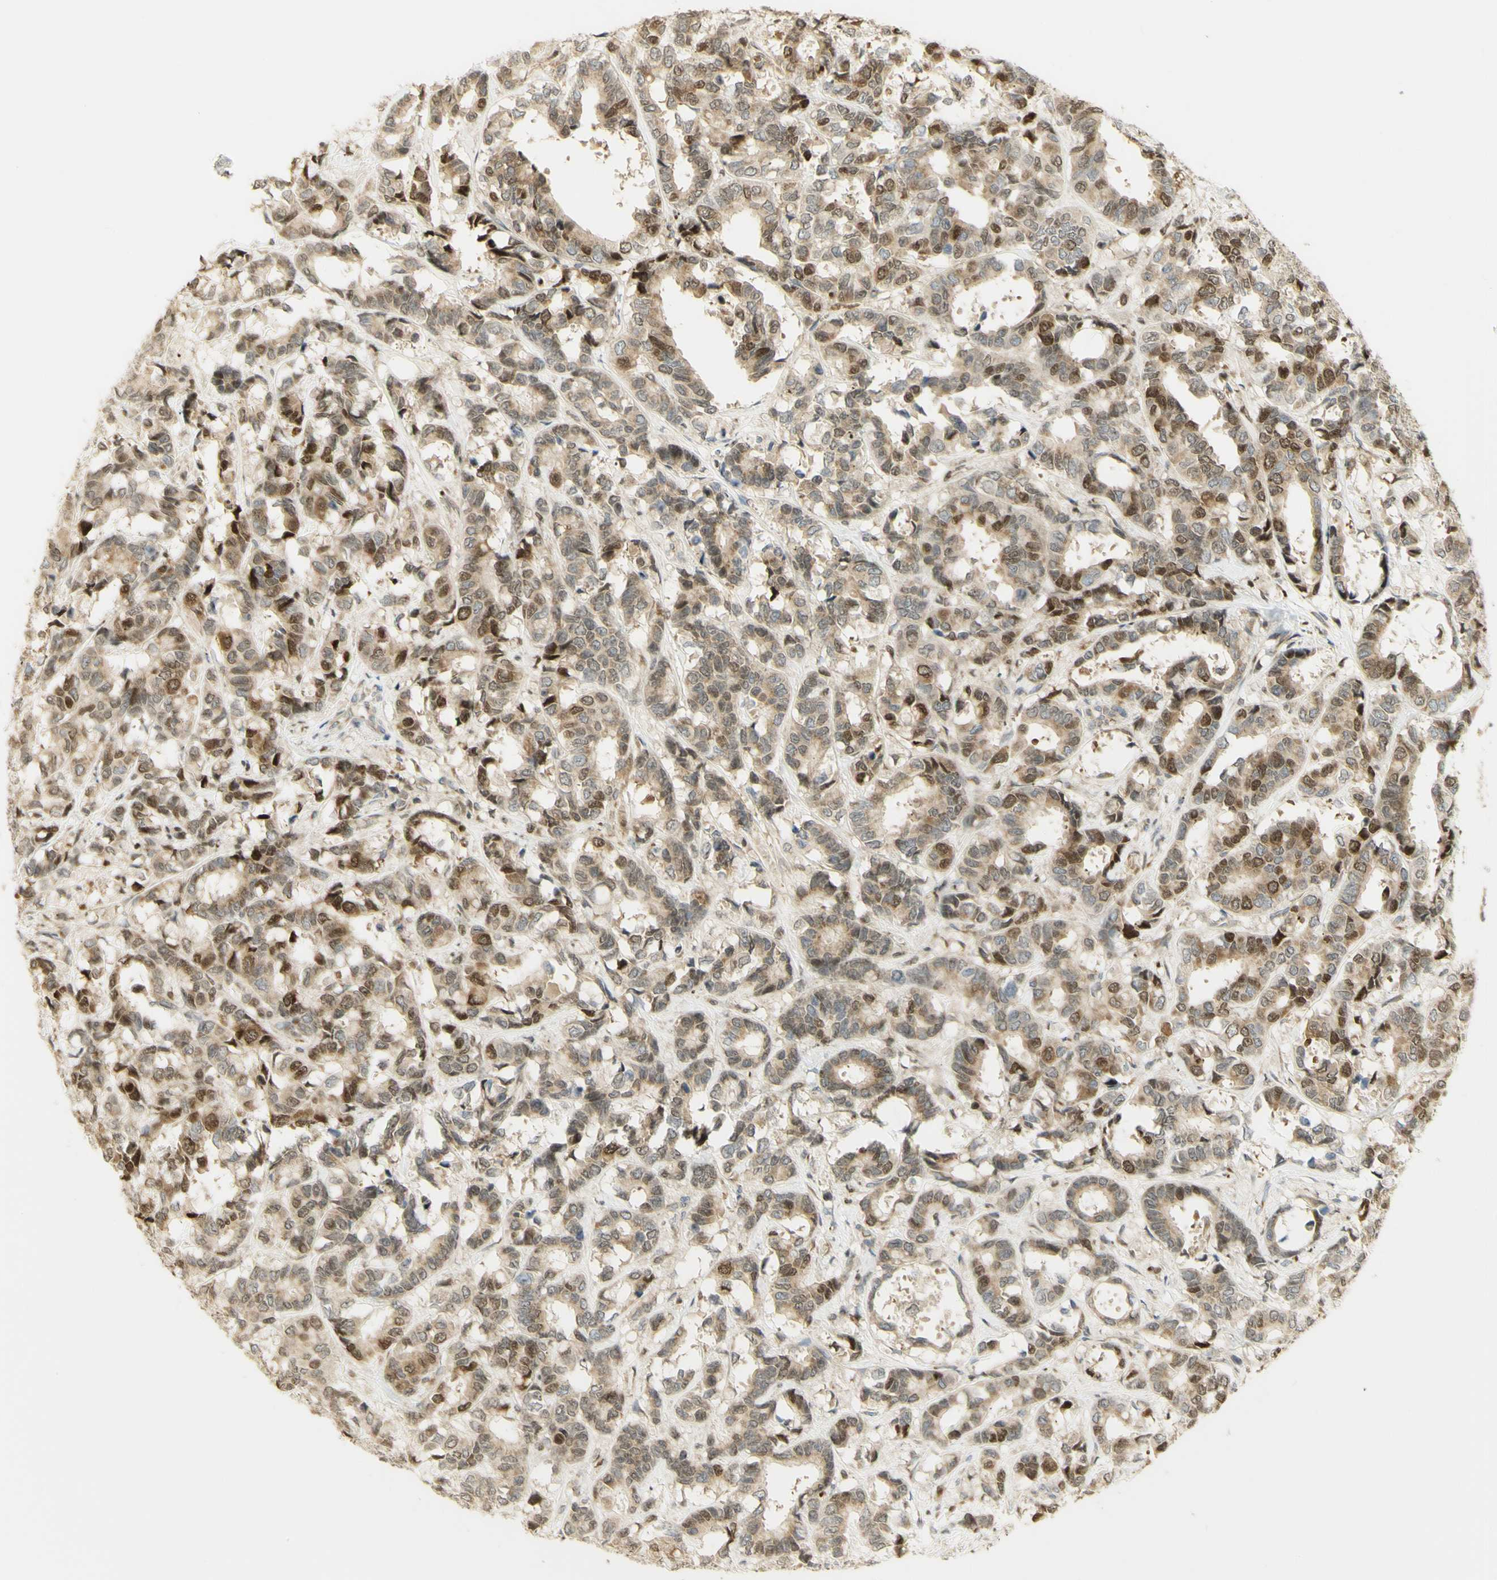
{"staining": {"intensity": "strong", "quantity": "<25%", "location": "cytoplasmic/membranous,nuclear"}, "tissue": "breast cancer", "cell_type": "Tumor cells", "image_type": "cancer", "snomed": [{"axis": "morphology", "description": "Duct carcinoma"}, {"axis": "topography", "description": "Breast"}], "caption": "High-magnification brightfield microscopy of breast invasive ductal carcinoma stained with DAB (brown) and counterstained with hematoxylin (blue). tumor cells exhibit strong cytoplasmic/membranous and nuclear positivity is identified in approximately<25% of cells.", "gene": "KIF11", "patient": {"sex": "female", "age": 87}}